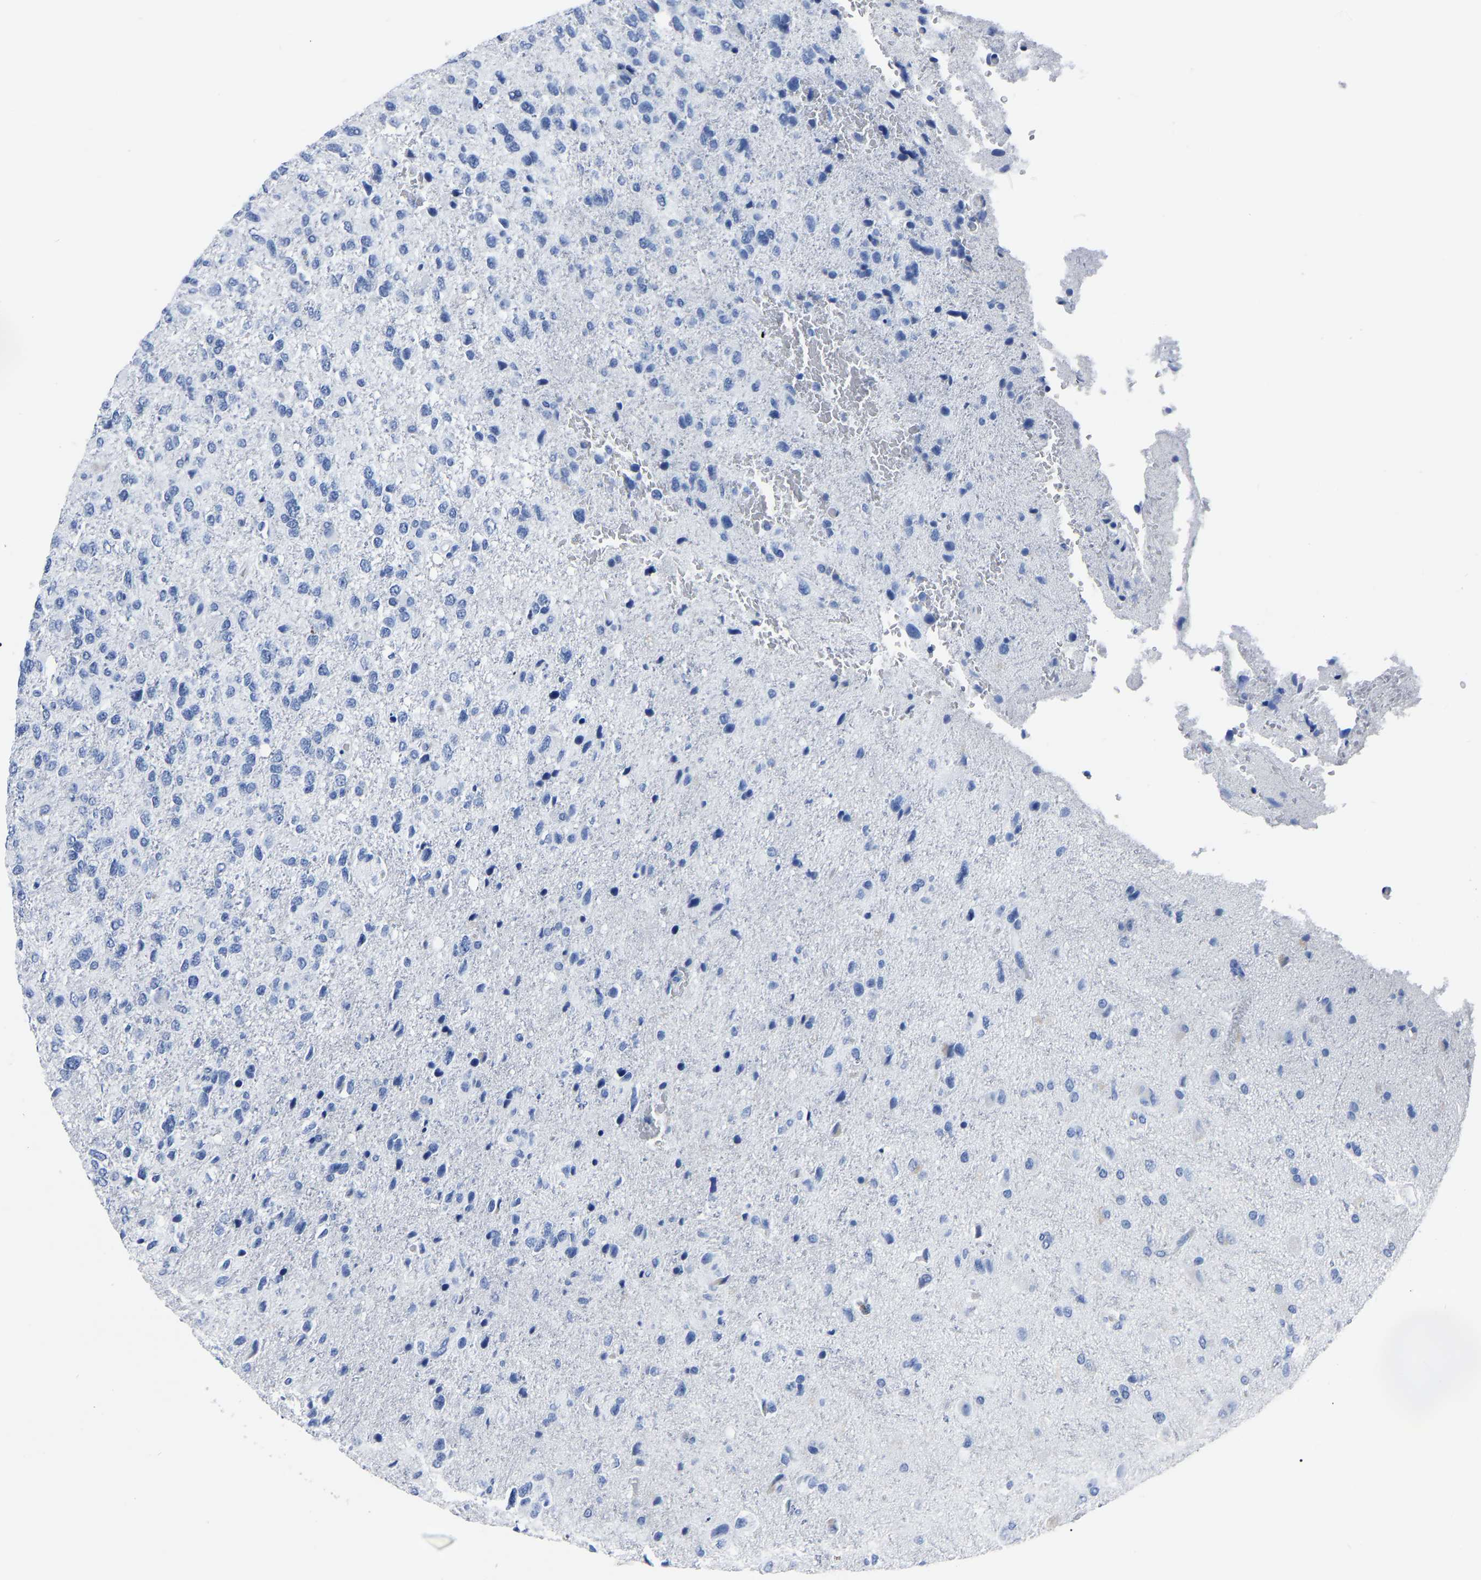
{"staining": {"intensity": "negative", "quantity": "none", "location": "none"}, "tissue": "glioma", "cell_type": "Tumor cells", "image_type": "cancer", "snomed": [{"axis": "morphology", "description": "Glioma, malignant, High grade"}, {"axis": "topography", "description": "Brain"}], "caption": "Tumor cells are negative for brown protein staining in malignant glioma (high-grade).", "gene": "IMPG2", "patient": {"sex": "female", "age": 58}}